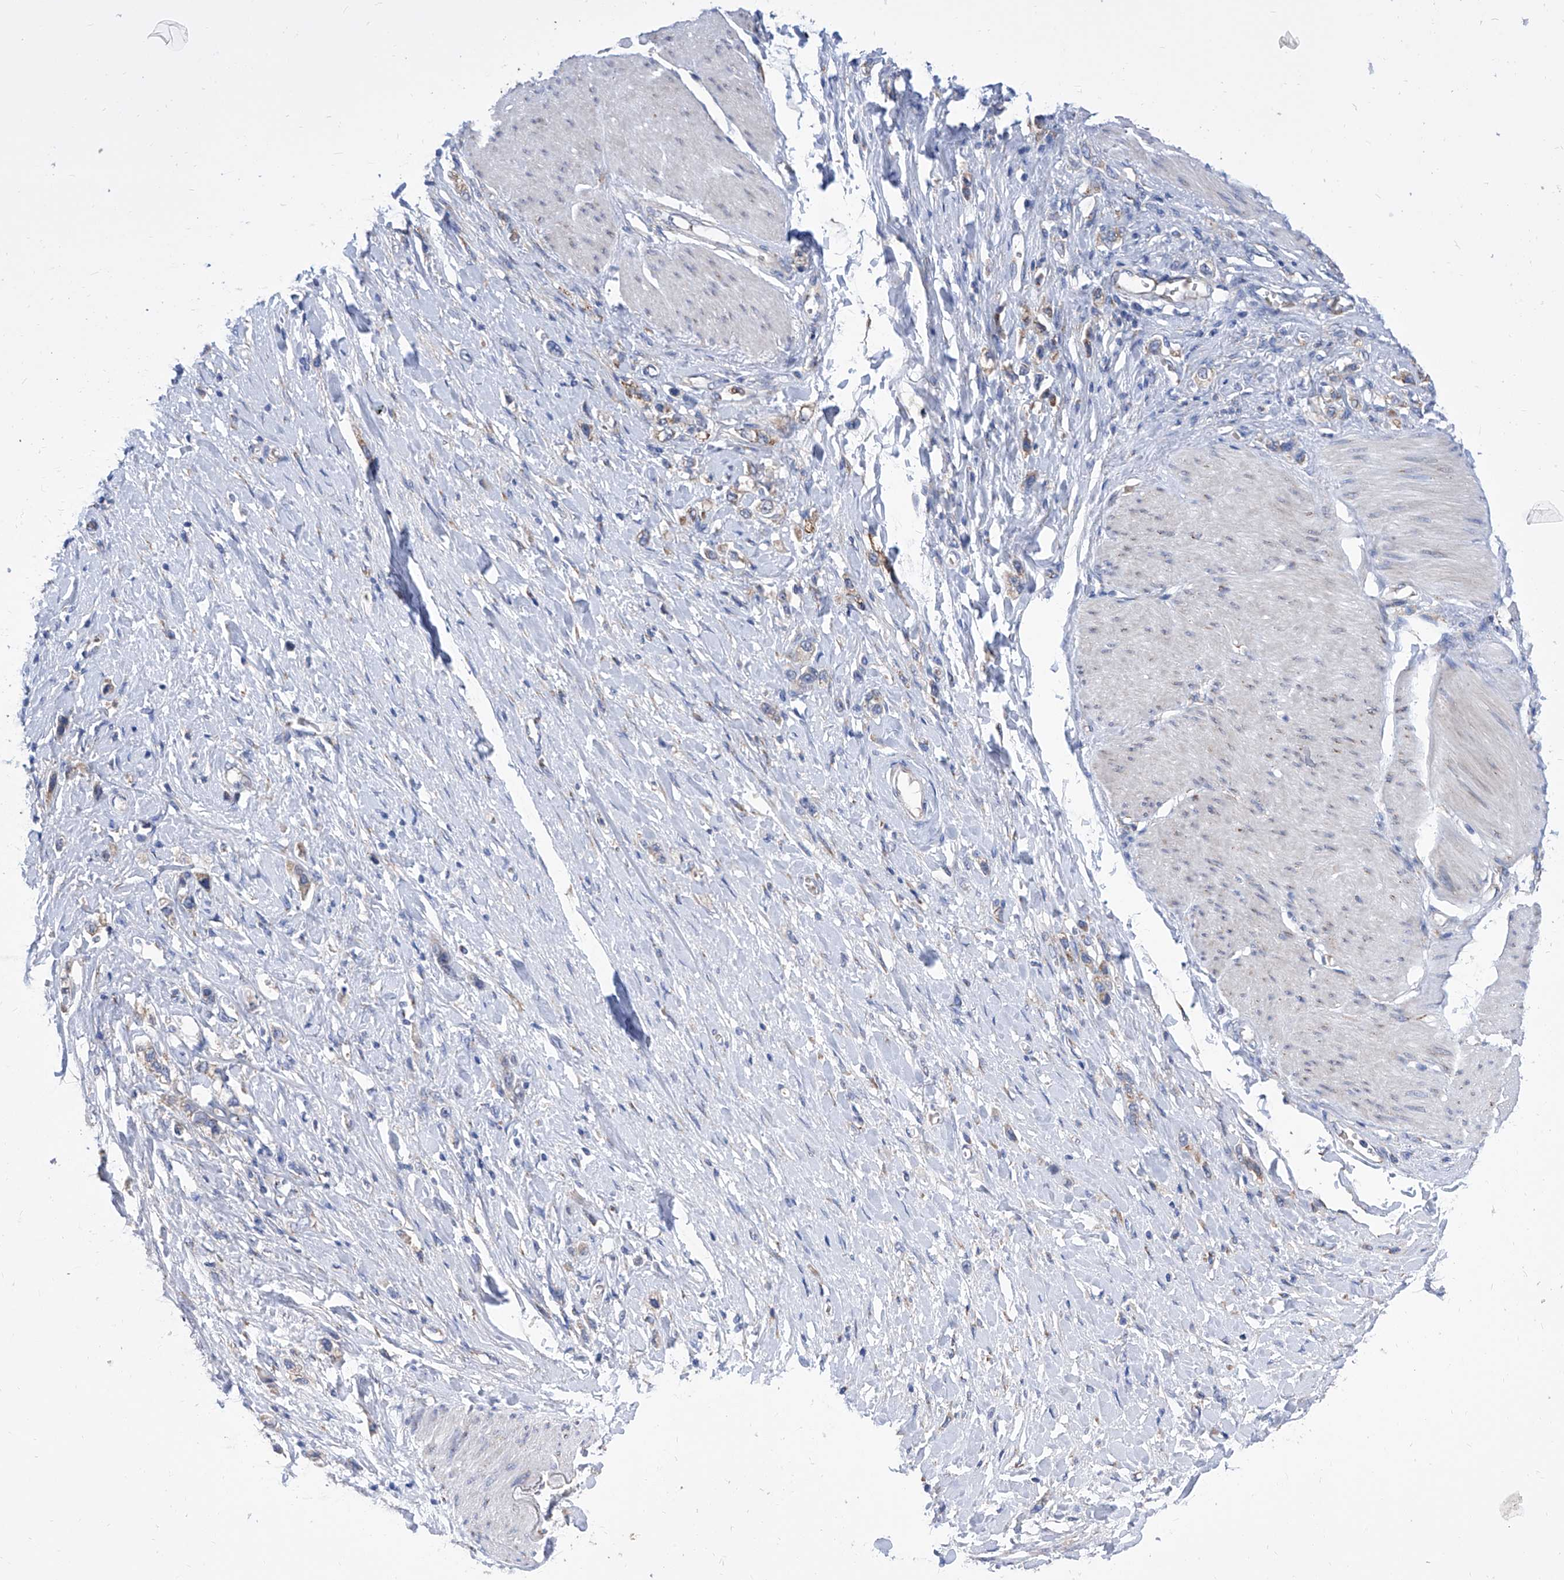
{"staining": {"intensity": "weak", "quantity": "<25%", "location": "cytoplasmic/membranous"}, "tissue": "stomach cancer", "cell_type": "Tumor cells", "image_type": "cancer", "snomed": [{"axis": "morphology", "description": "Adenocarcinoma, NOS"}, {"axis": "topography", "description": "Stomach"}], "caption": "DAB immunohistochemical staining of stomach adenocarcinoma reveals no significant positivity in tumor cells.", "gene": "TJAP1", "patient": {"sex": "female", "age": 65}}